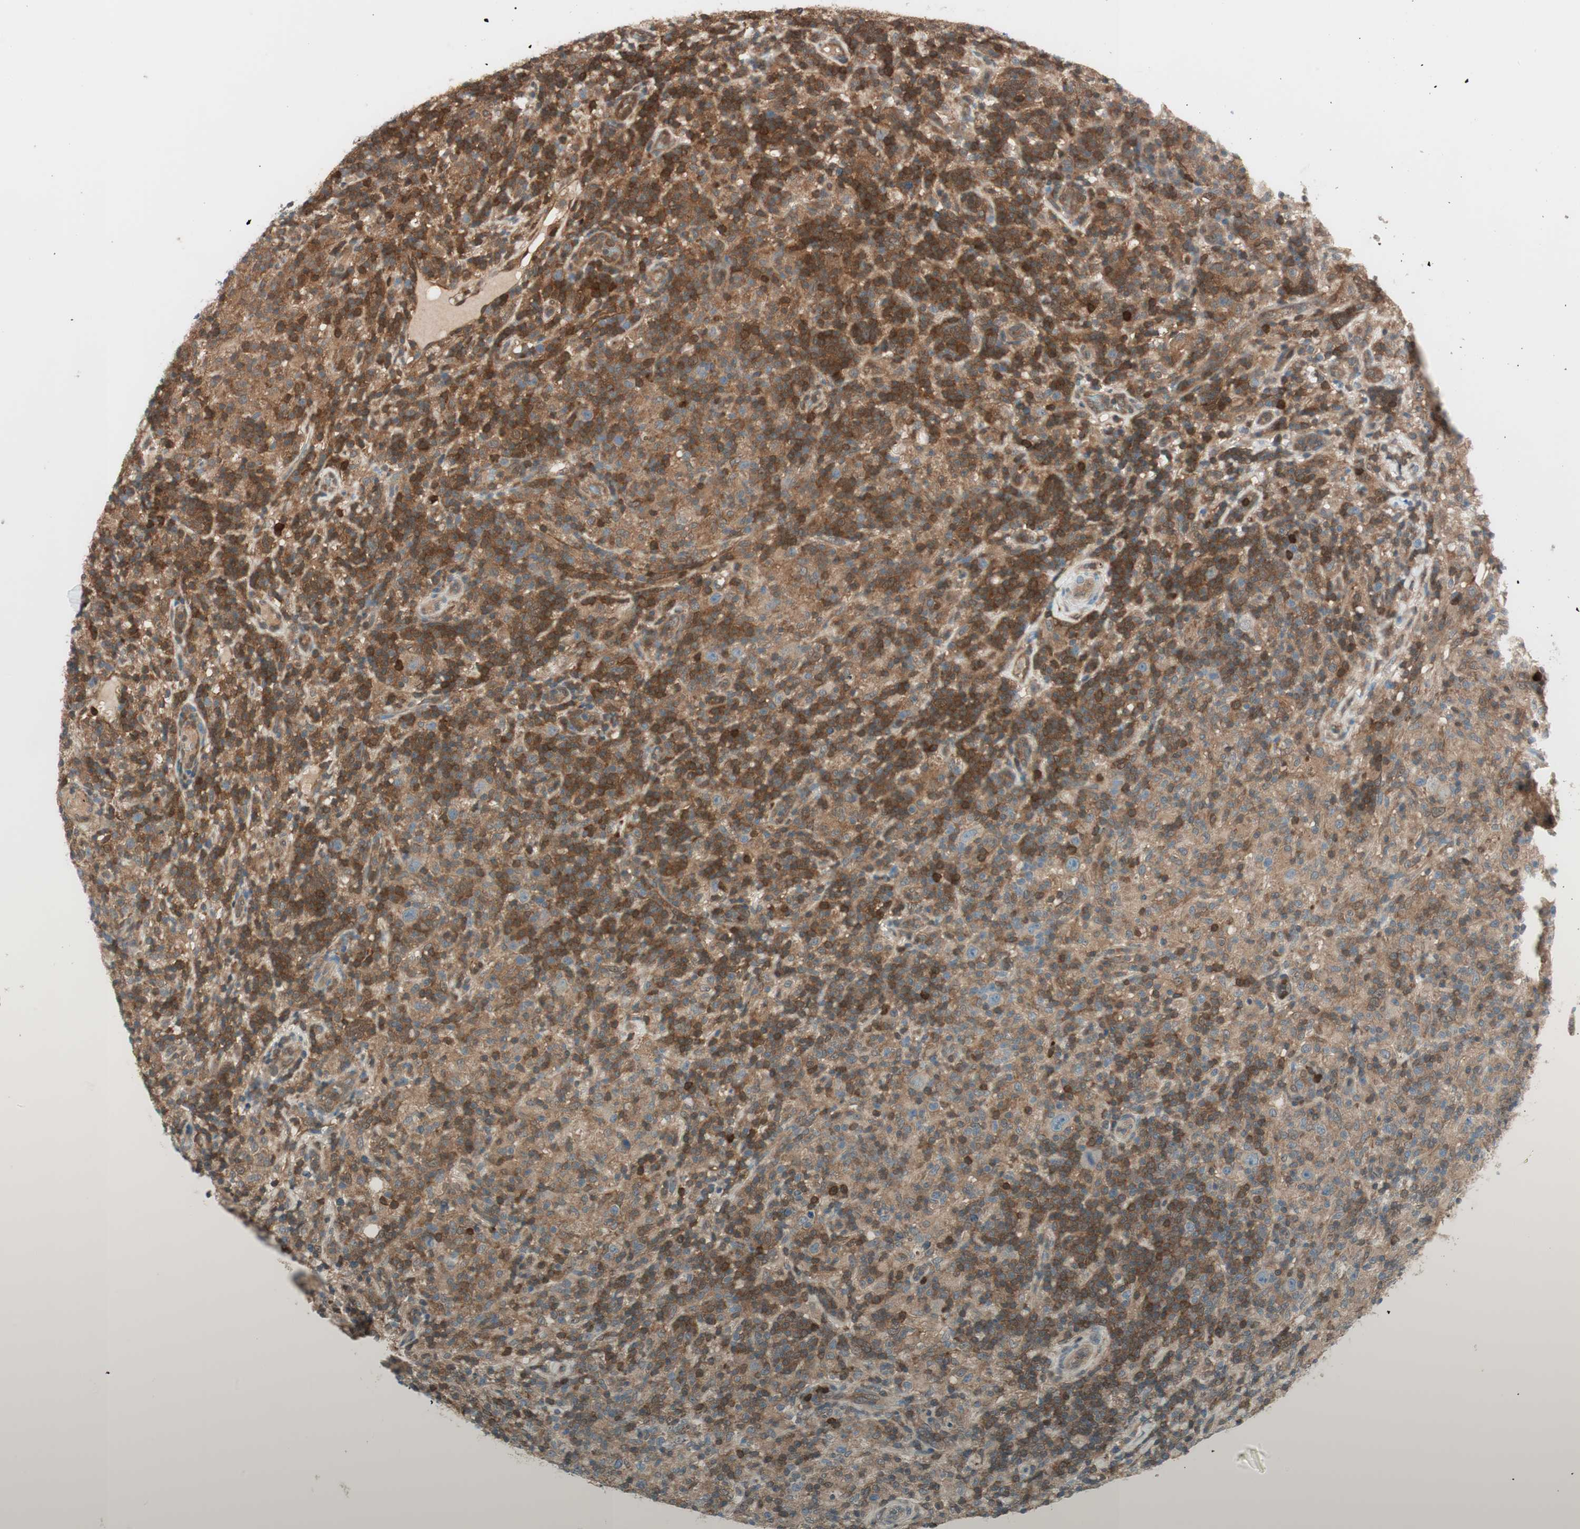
{"staining": {"intensity": "negative", "quantity": "none", "location": "none"}, "tissue": "lymphoma", "cell_type": "Tumor cells", "image_type": "cancer", "snomed": [{"axis": "morphology", "description": "Hodgkin's disease, NOS"}, {"axis": "topography", "description": "Lymph node"}], "caption": "Human Hodgkin's disease stained for a protein using immunohistochemistry exhibits no staining in tumor cells.", "gene": "GALT", "patient": {"sex": "male", "age": 70}}